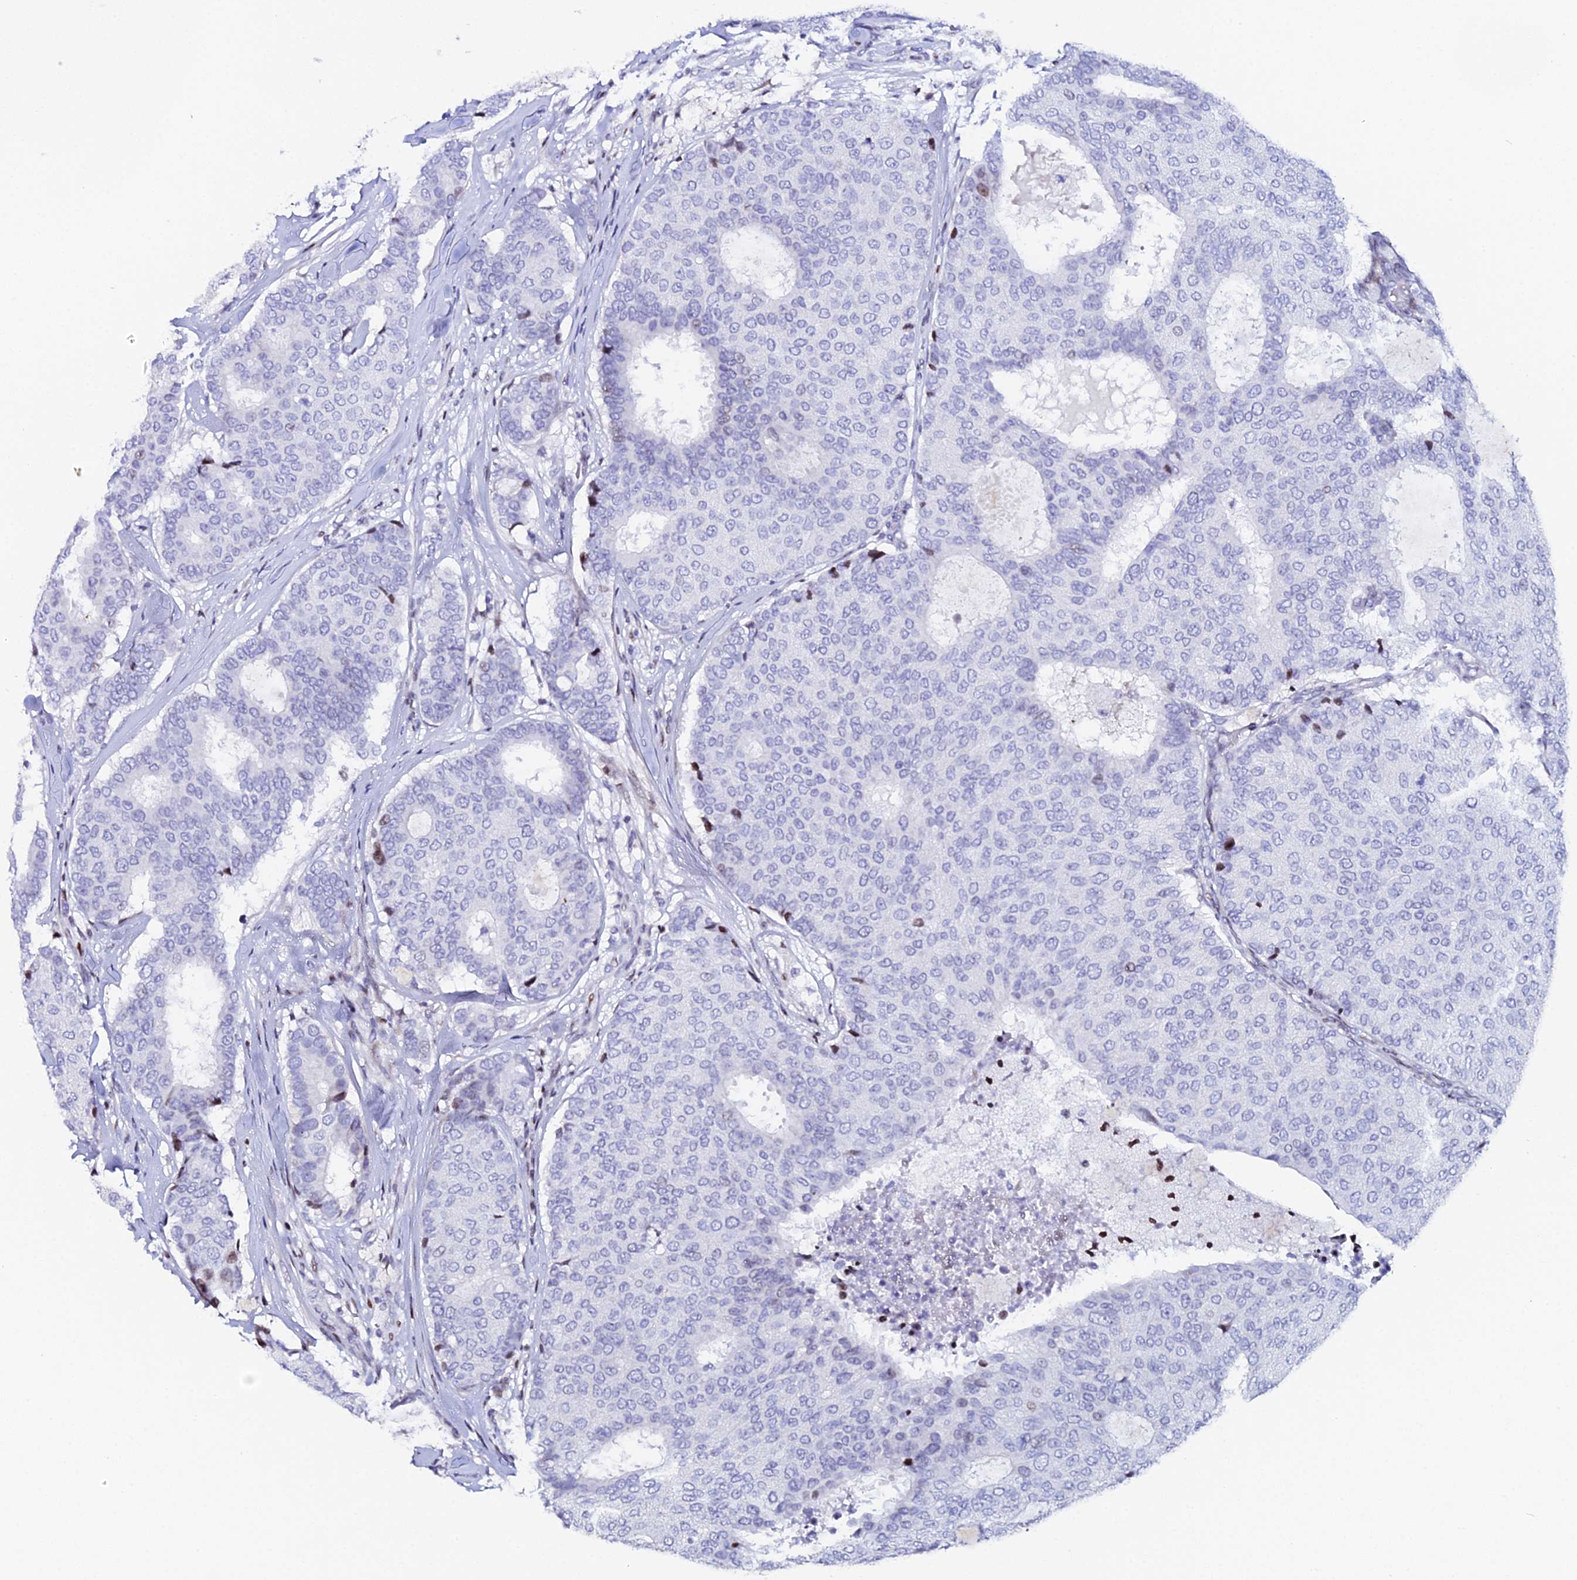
{"staining": {"intensity": "moderate", "quantity": "<25%", "location": "nuclear"}, "tissue": "breast cancer", "cell_type": "Tumor cells", "image_type": "cancer", "snomed": [{"axis": "morphology", "description": "Duct carcinoma"}, {"axis": "topography", "description": "Breast"}], "caption": "Protein expression analysis of human intraductal carcinoma (breast) reveals moderate nuclear positivity in approximately <25% of tumor cells.", "gene": "MYNN", "patient": {"sex": "female", "age": 75}}